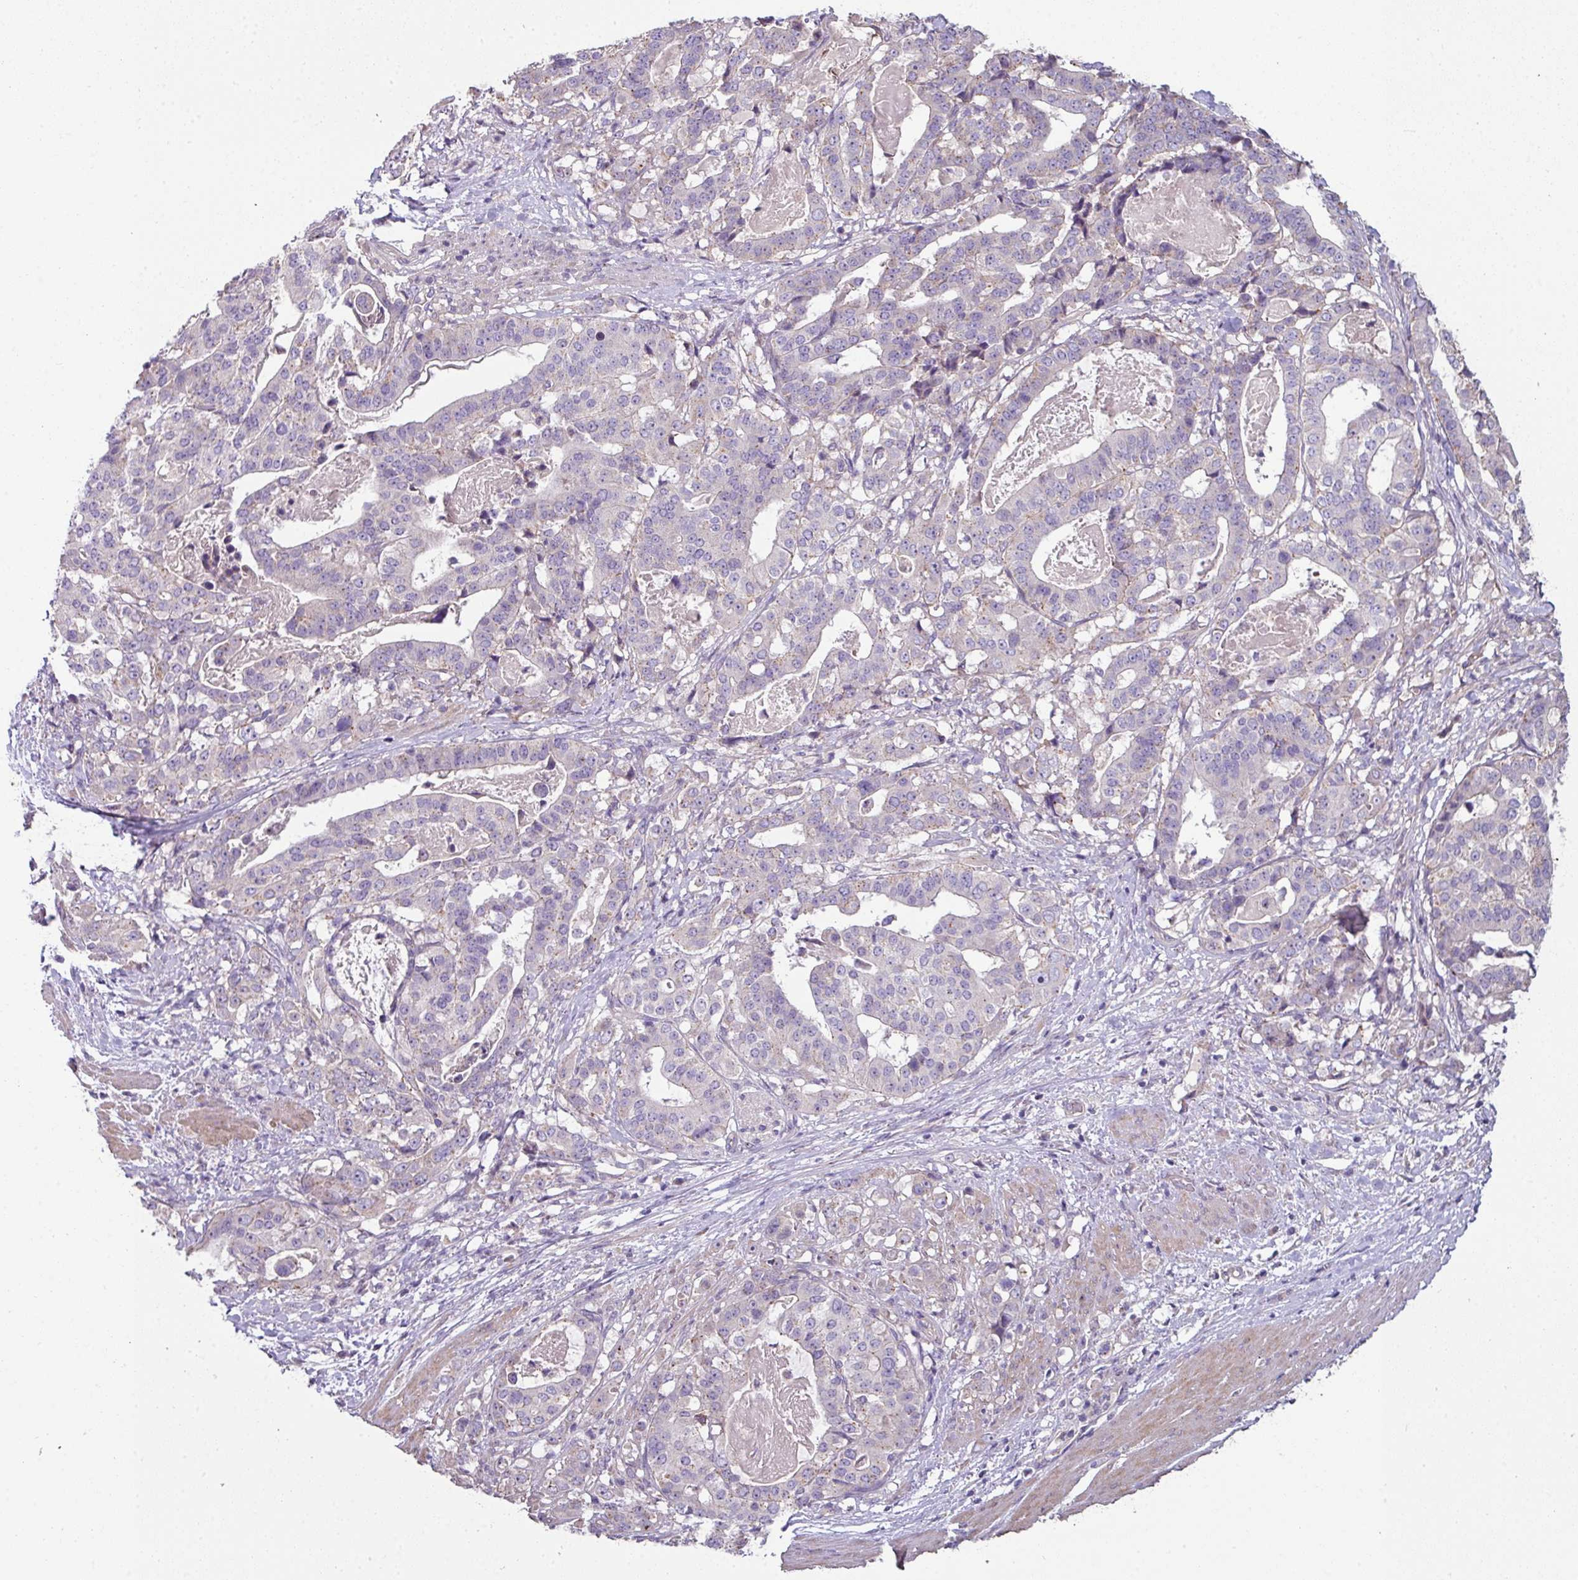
{"staining": {"intensity": "negative", "quantity": "none", "location": "none"}, "tissue": "stomach cancer", "cell_type": "Tumor cells", "image_type": "cancer", "snomed": [{"axis": "morphology", "description": "Adenocarcinoma, NOS"}, {"axis": "topography", "description": "Stomach"}], "caption": "DAB (3,3'-diaminobenzidine) immunohistochemical staining of human adenocarcinoma (stomach) shows no significant positivity in tumor cells. (Immunohistochemistry (ihc), brightfield microscopy, high magnification).", "gene": "LRRC9", "patient": {"sex": "male", "age": 48}}